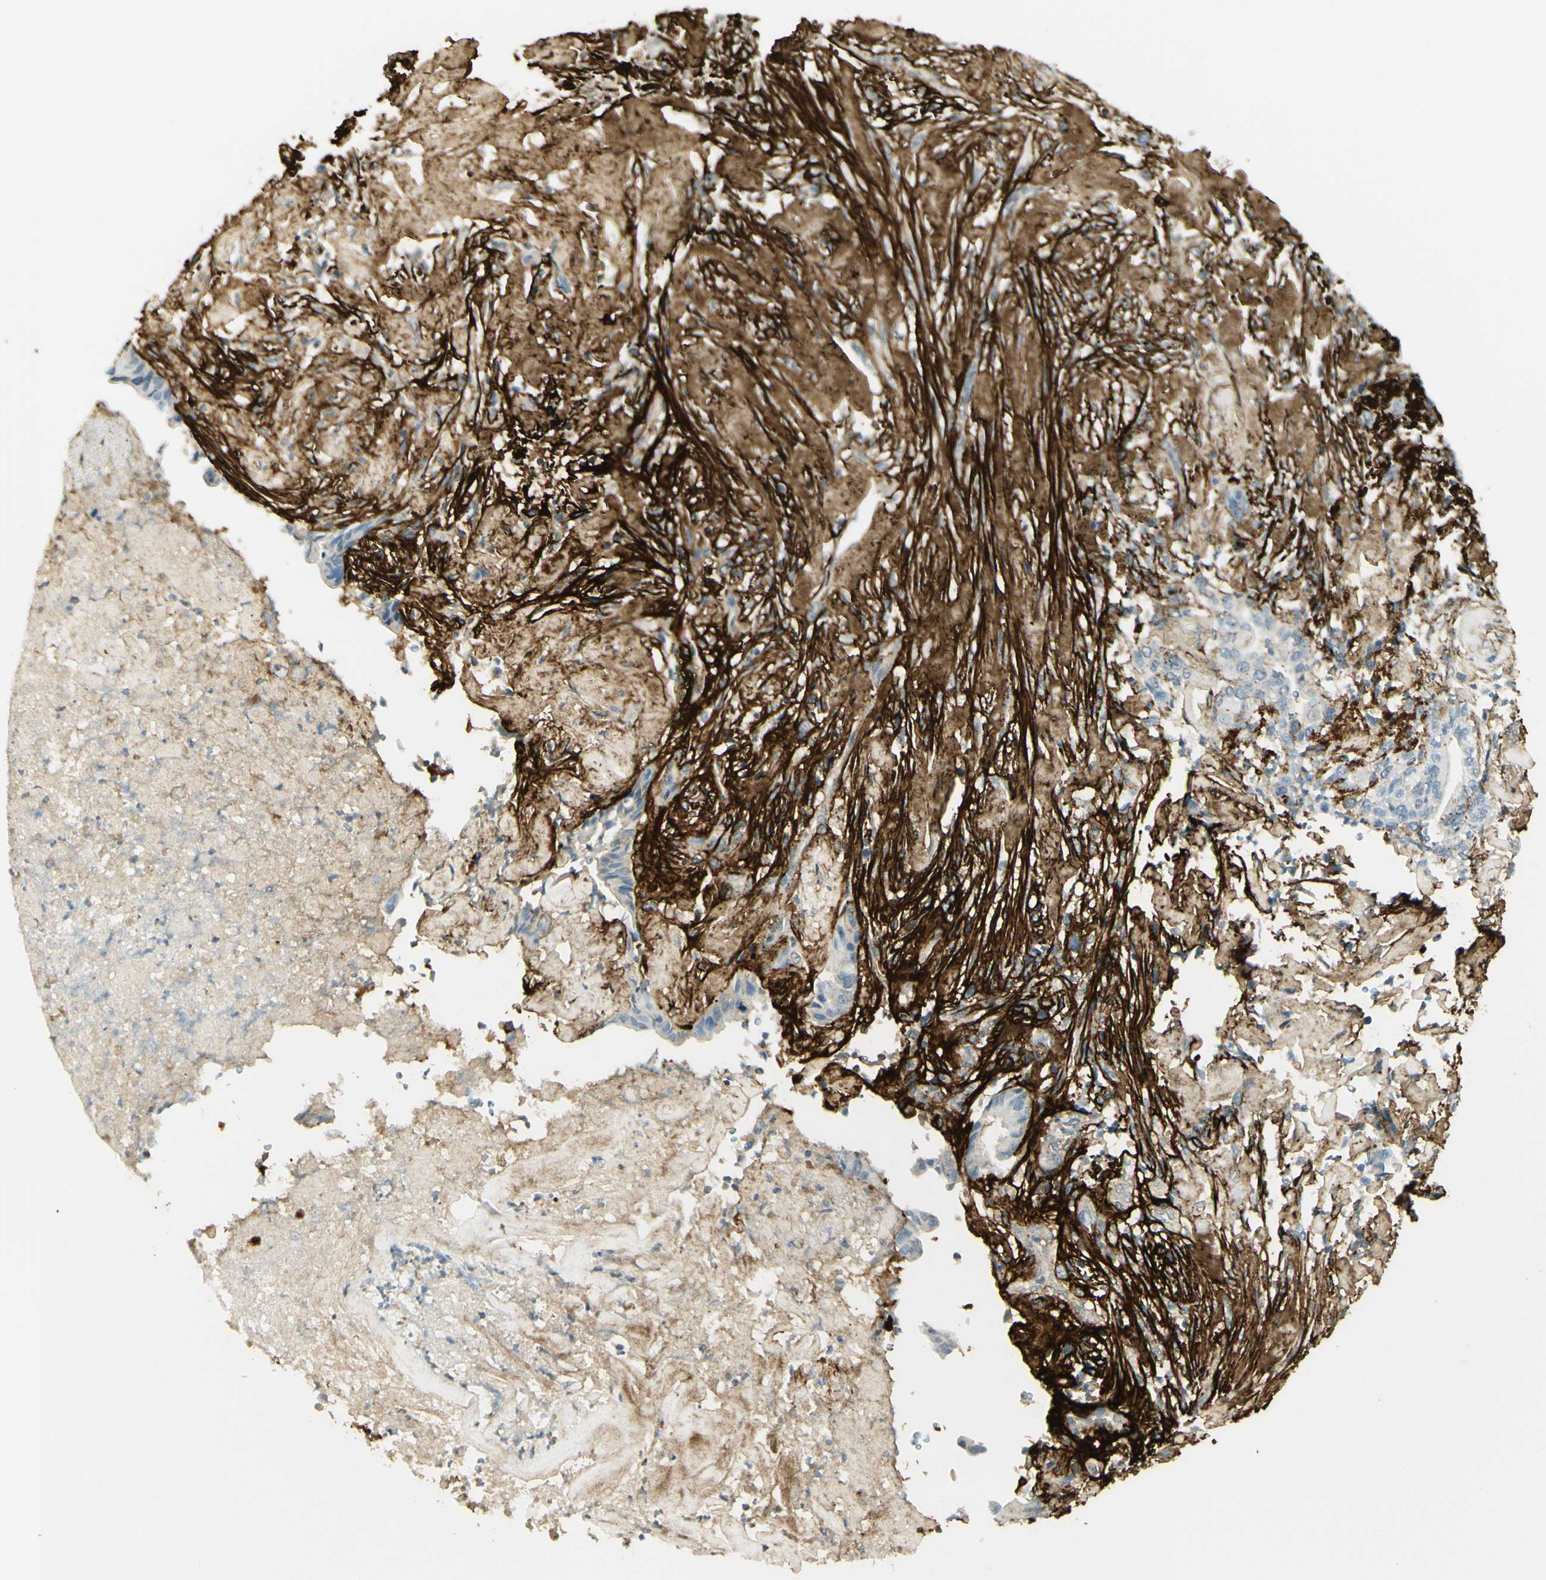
{"staining": {"intensity": "negative", "quantity": "none", "location": "none"}, "tissue": "liver cancer", "cell_type": "Tumor cells", "image_type": "cancer", "snomed": [{"axis": "morphology", "description": "Cholangiocarcinoma"}, {"axis": "topography", "description": "Liver"}], "caption": "Tumor cells show no significant positivity in liver cancer (cholangiocarcinoma).", "gene": "TNN", "patient": {"sex": "female", "age": 67}}